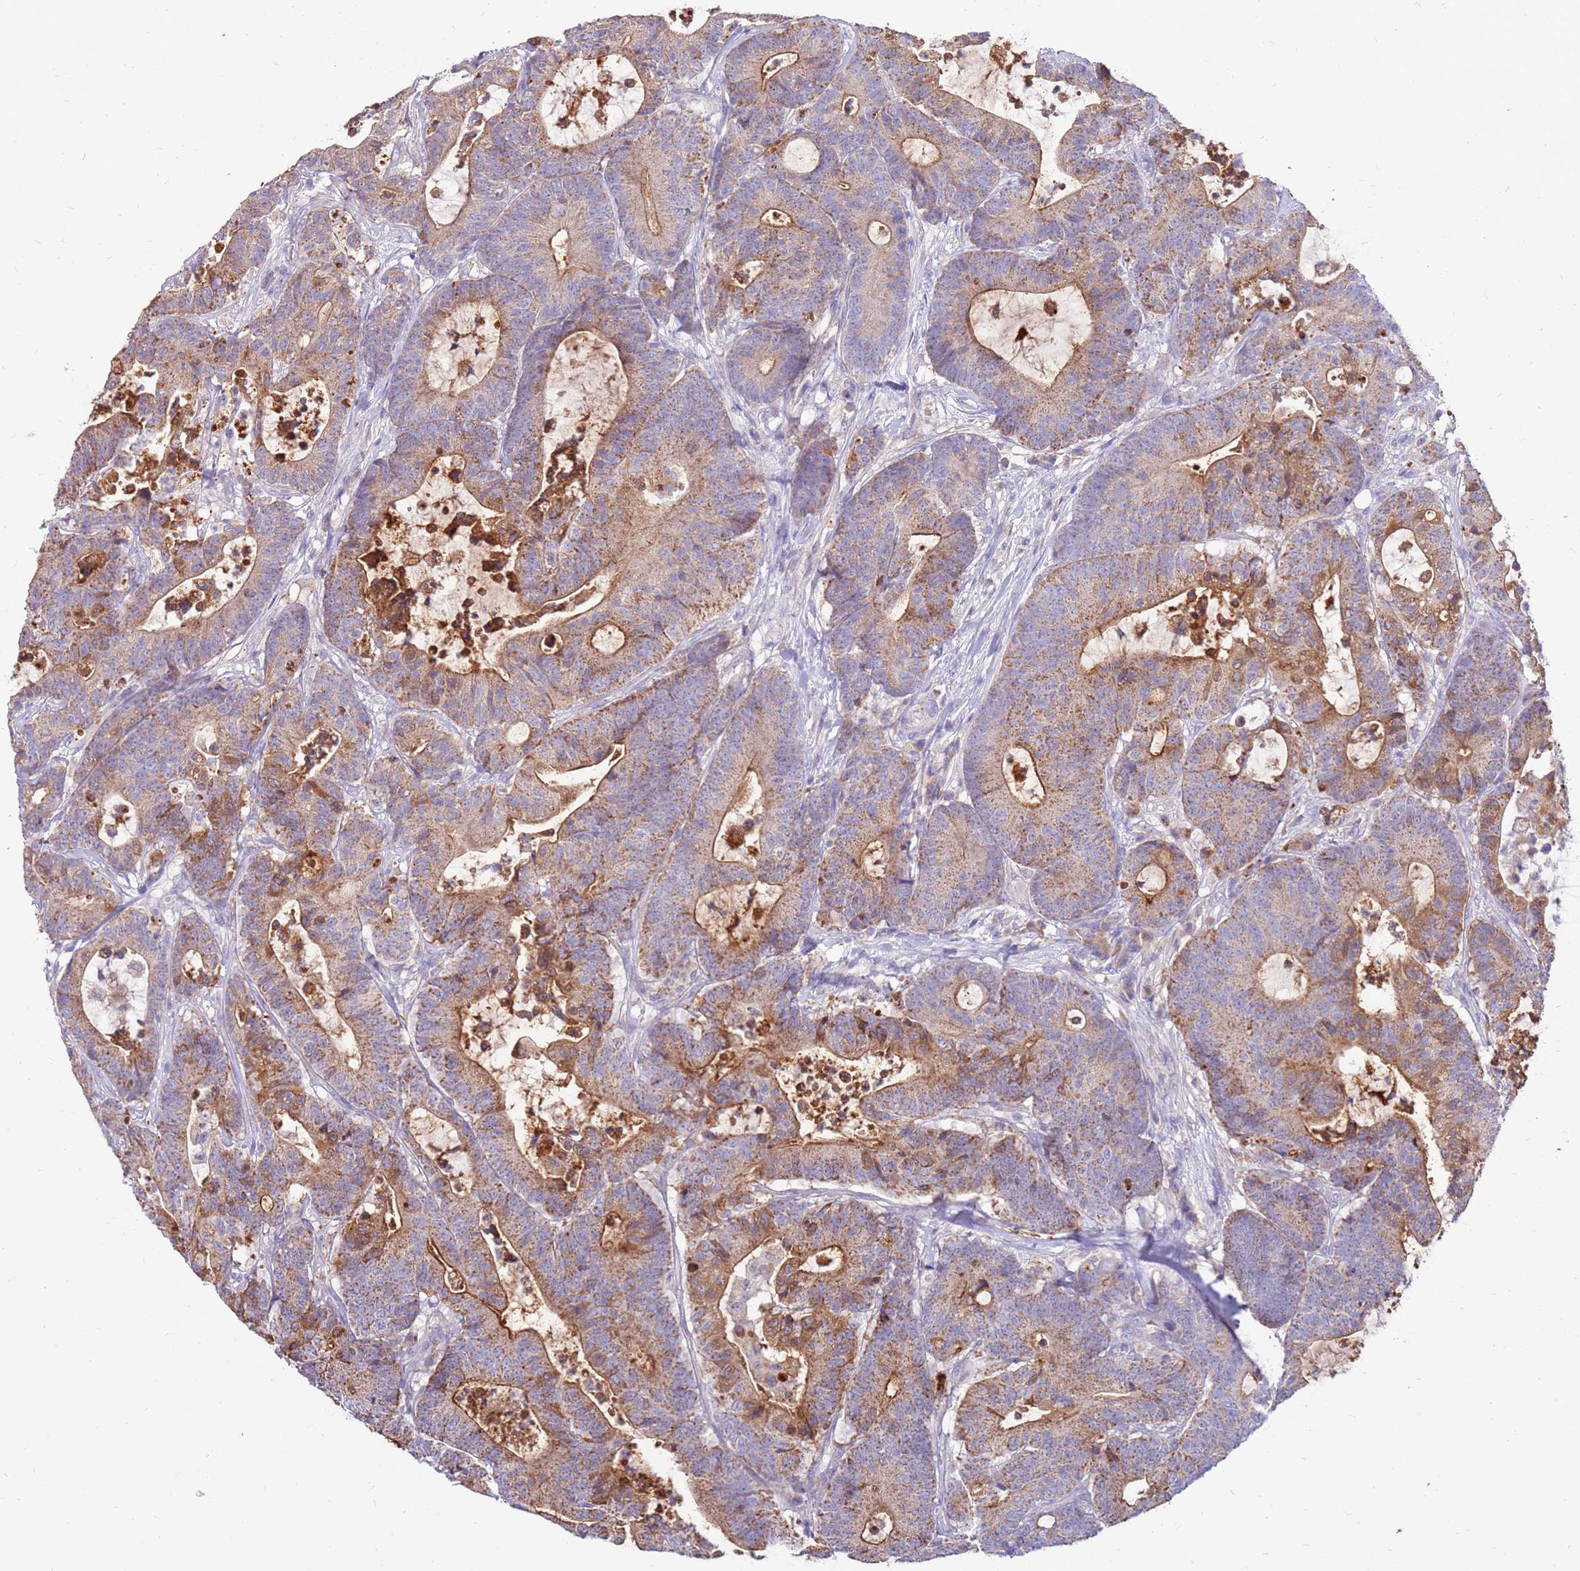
{"staining": {"intensity": "moderate", "quantity": ">75%", "location": "cytoplasmic/membranous"}, "tissue": "colorectal cancer", "cell_type": "Tumor cells", "image_type": "cancer", "snomed": [{"axis": "morphology", "description": "Adenocarcinoma, NOS"}, {"axis": "topography", "description": "Colon"}], "caption": "Immunohistochemical staining of human adenocarcinoma (colorectal) demonstrates medium levels of moderate cytoplasmic/membranous expression in approximately >75% of tumor cells.", "gene": "SLC44A4", "patient": {"sex": "female", "age": 84}}